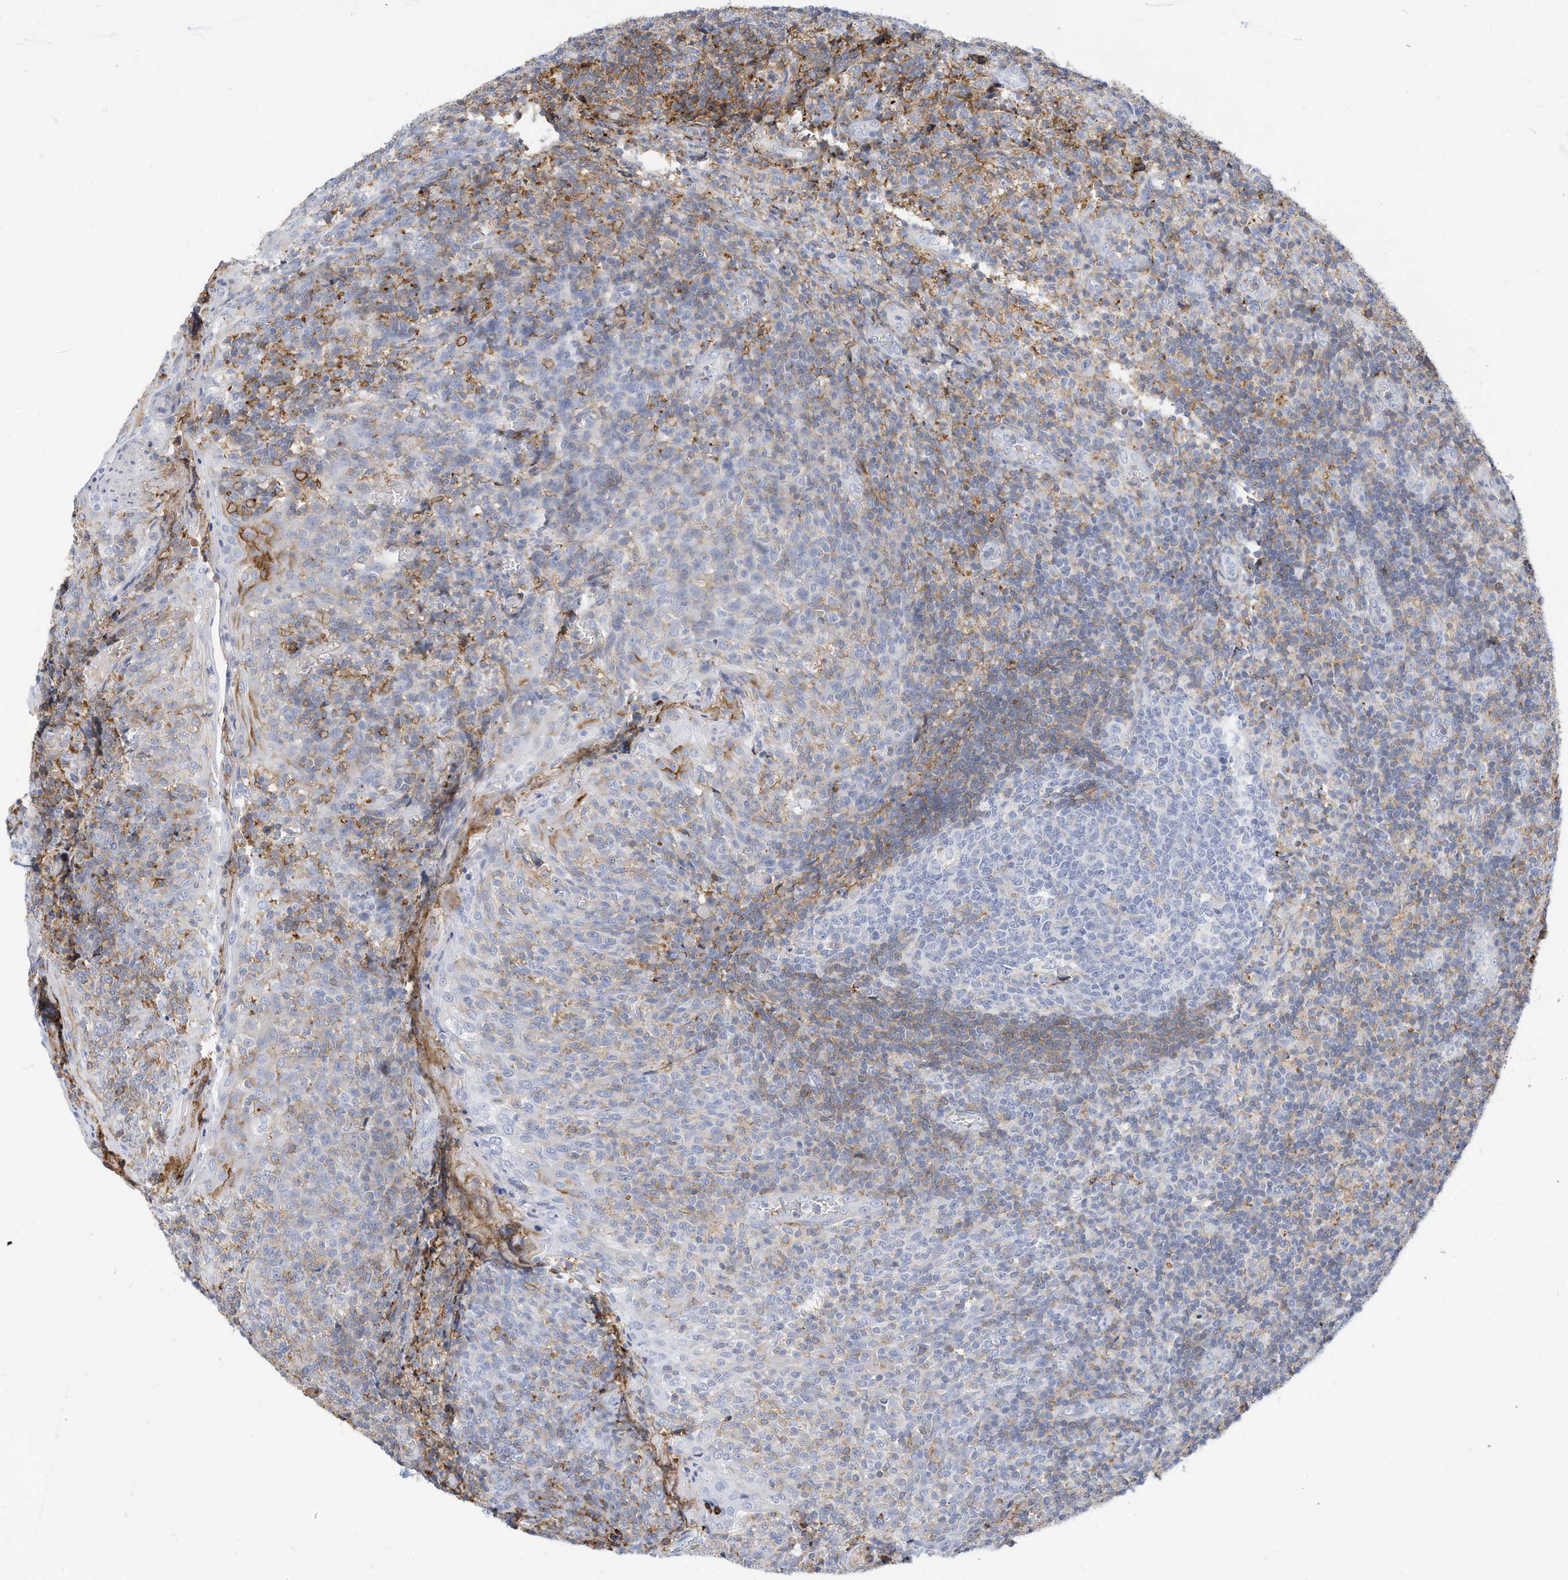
{"staining": {"intensity": "negative", "quantity": "none", "location": "none"}, "tissue": "tonsil", "cell_type": "Germinal center cells", "image_type": "normal", "snomed": [{"axis": "morphology", "description": "Normal tissue, NOS"}, {"axis": "topography", "description": "Tonsil"}], "caption": "High power microscopy image of an immunohistochemistry photomicrograph of benign tonsil, revealing no significant staining in germinal center cells.", "gene": "TXNDC9", "patient": {"sex": "female", "age": 19}}